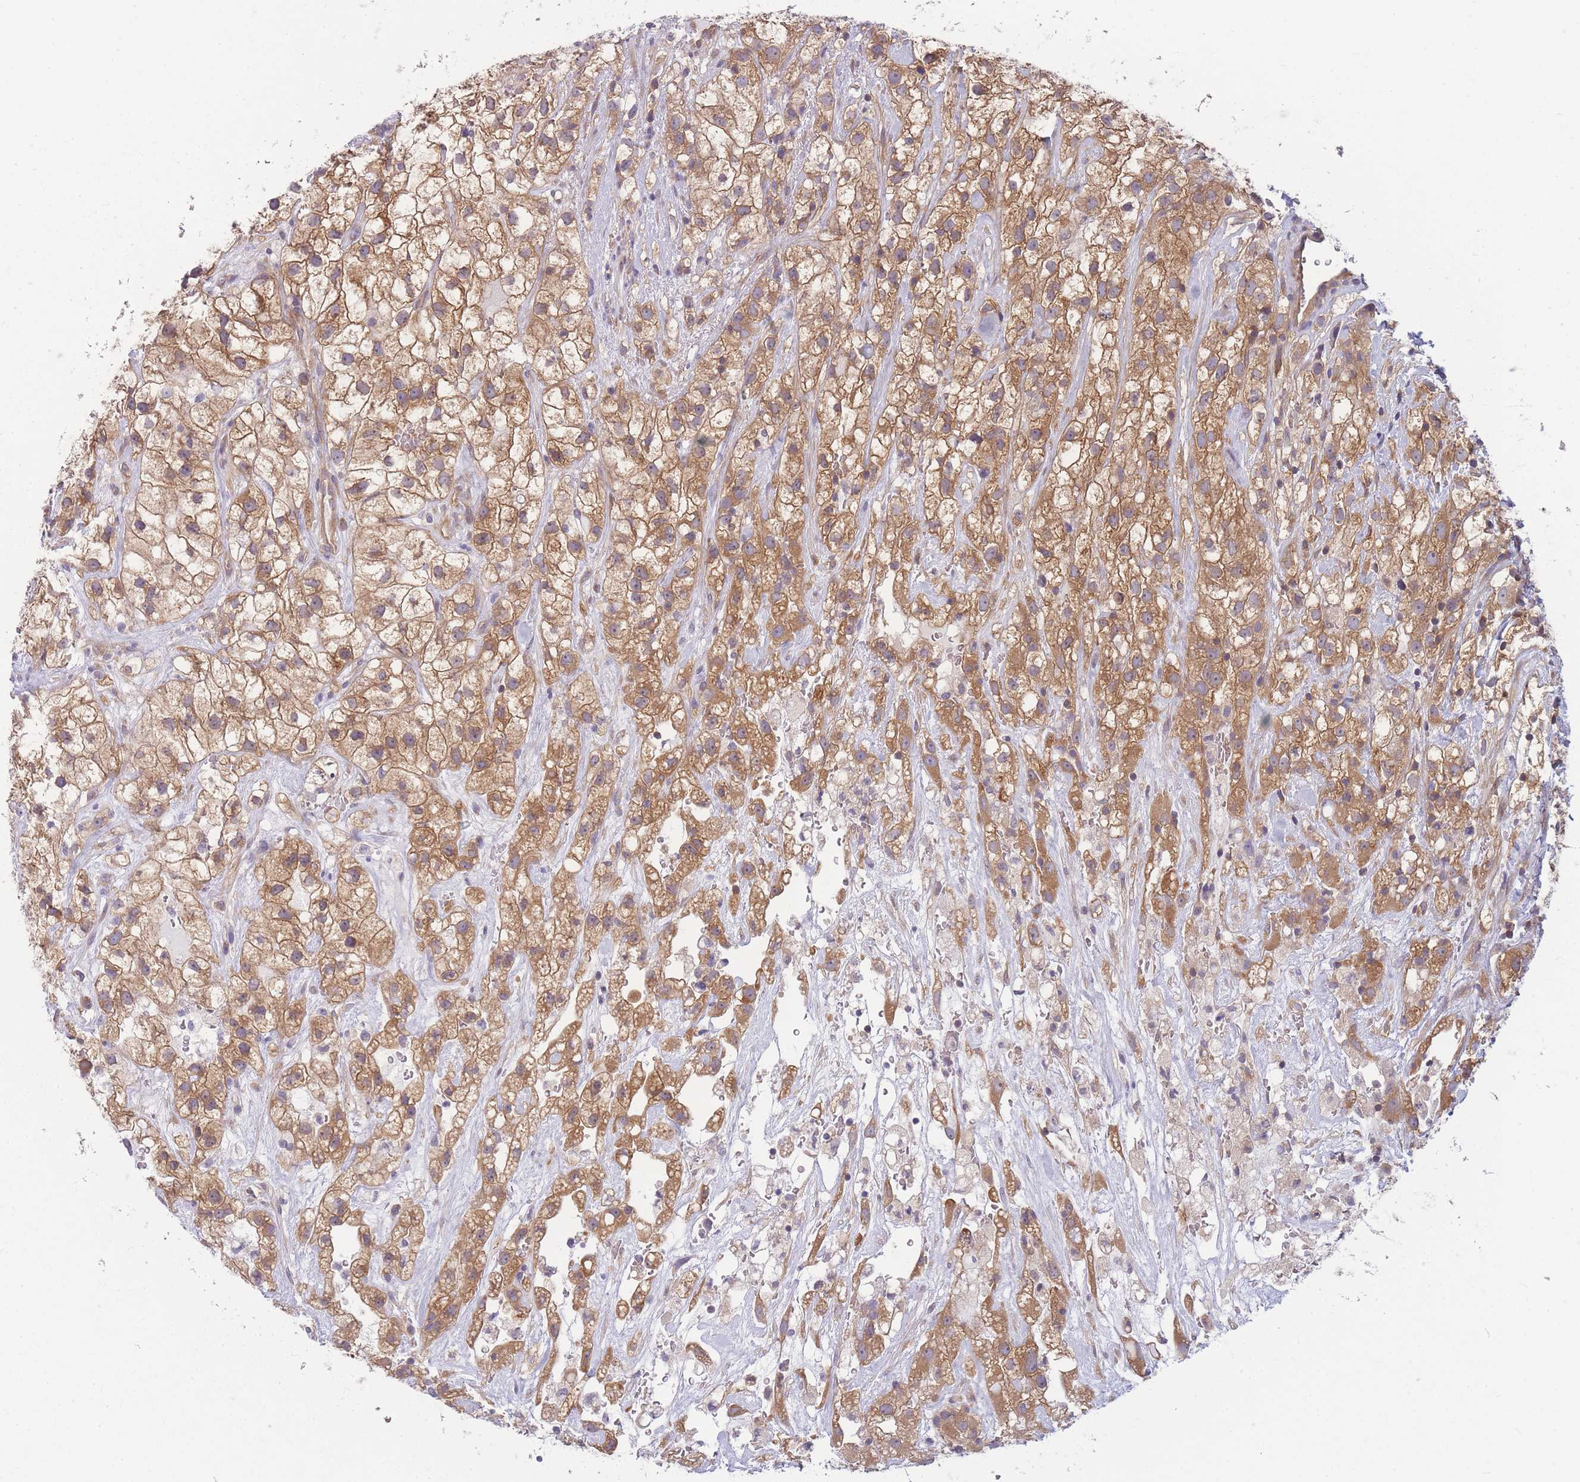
{"staining": {"intensity": "moderate", "quantity": ">75%", "location": "cytoplasmic/membranous"}, "tissue": "renal cancer", "cell_type": "Tumor cells", "image_type": "cancer", "snomed": [{"axis": "morphology", "description": "Adenocarcinoma, NOS"}, {"axis": "topography", "description": "Kidney"}], "caption": "Renal adenocarcinoma tissue demonstrates moderate cytoplasmic/membranous staining in approximately >75% of tumor cells, visualized by immunohistochemistry. Nuclei are stained in blue.", "gene": "PFDN6", "patient": {"sex": "male", "age": 59}}